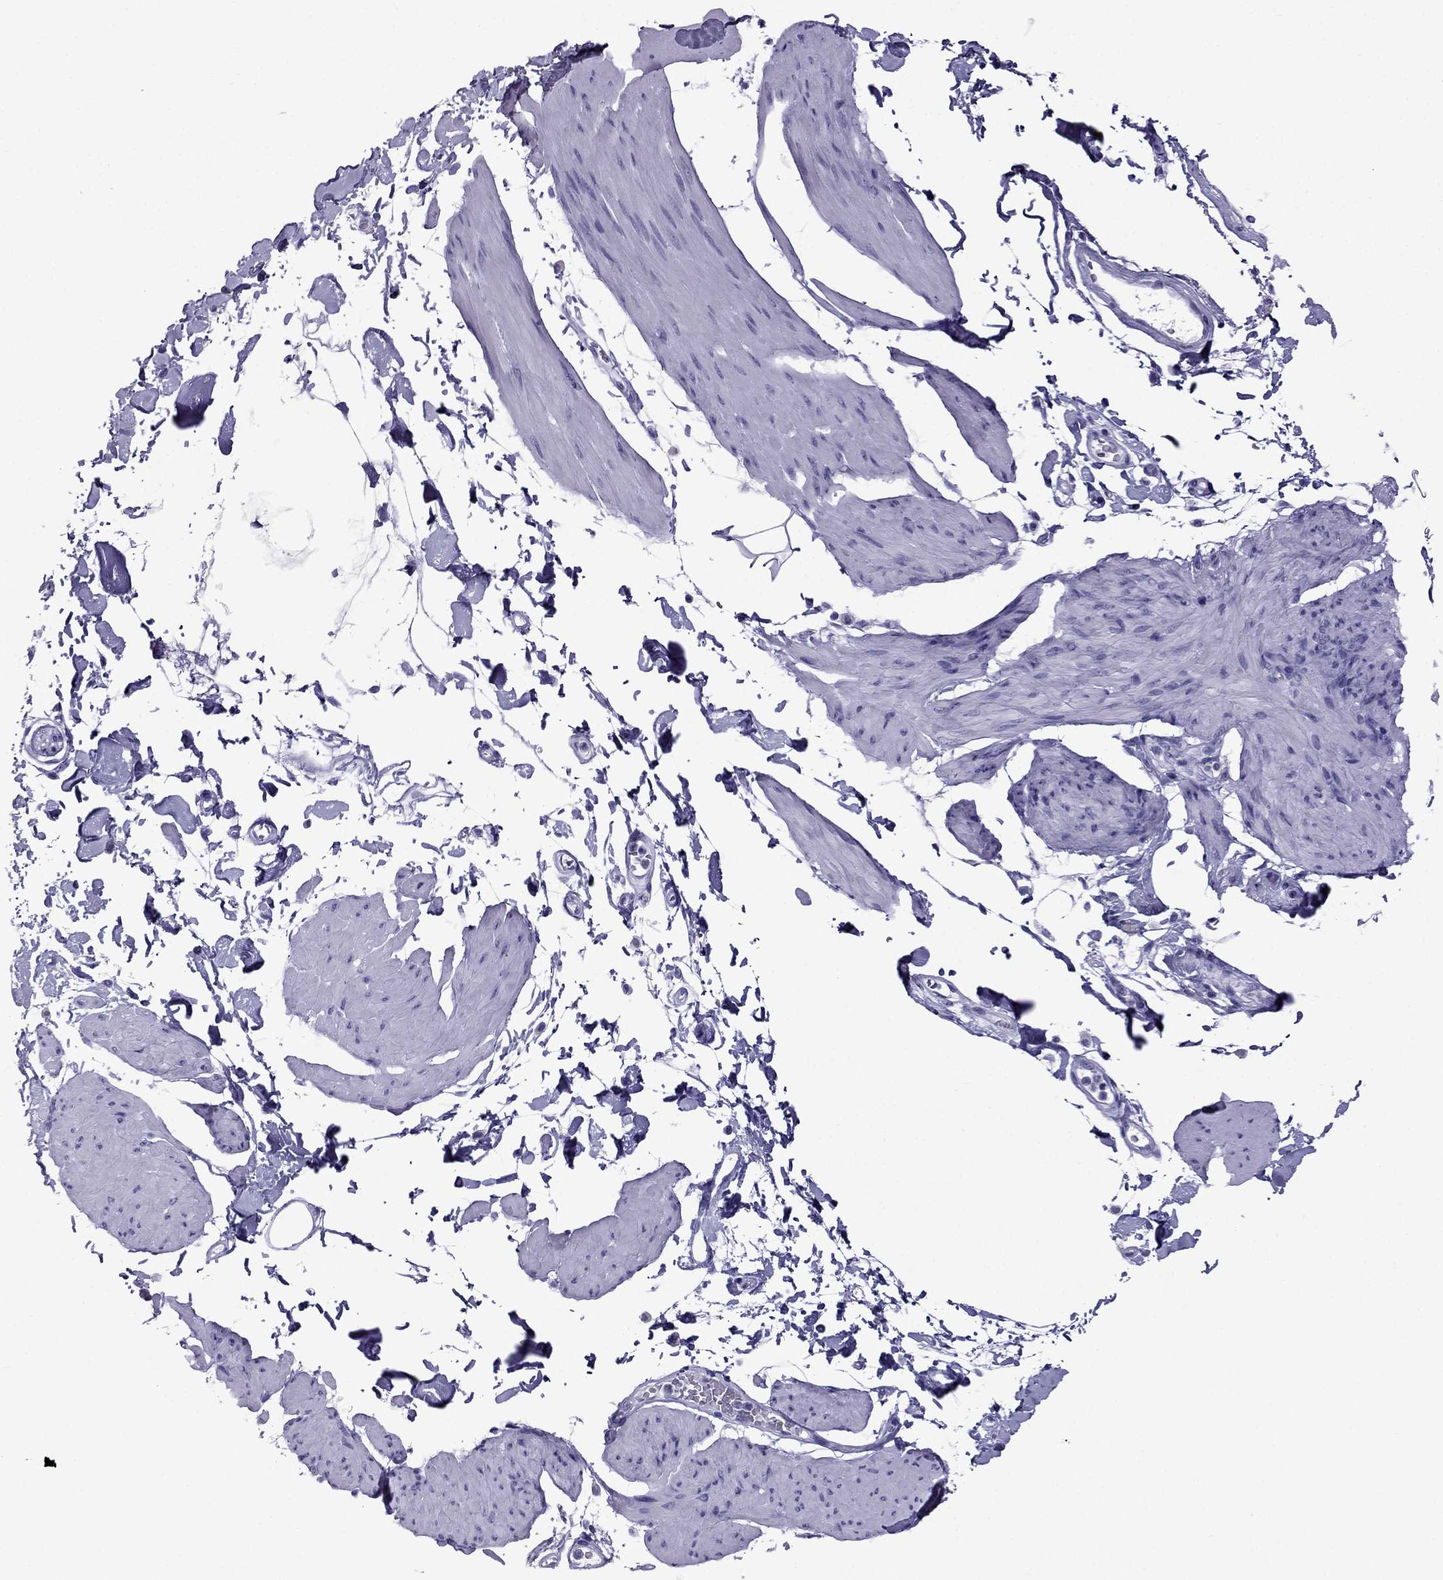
{"staining": {"intensity": "negative", "quantity": "none", "location": "none"}, "tissue": "smooth muscle", "cell_type": "Smooth muscle cells", "image_type": "normal", "snomed": [{"axis": "morphology", "description": "Normal tissue, NOS"}, {"axis": "topography", "description": "Adipose tissue"}, {"axis": "topography", "description": "Smooth muscle"}, {"axis": "topography", "description": "Peripheral nerve tissue"}], "caption": "This is a image of immunohistochemistry staining of unremarkable smooth muscle, which shows no positivity in smooth muscle cells. (DAB immunohistochemistry (IHC) with hematoxylin counter stain).", "gene": "TFF3", "patient": {"sex": "male", "age": 83}}